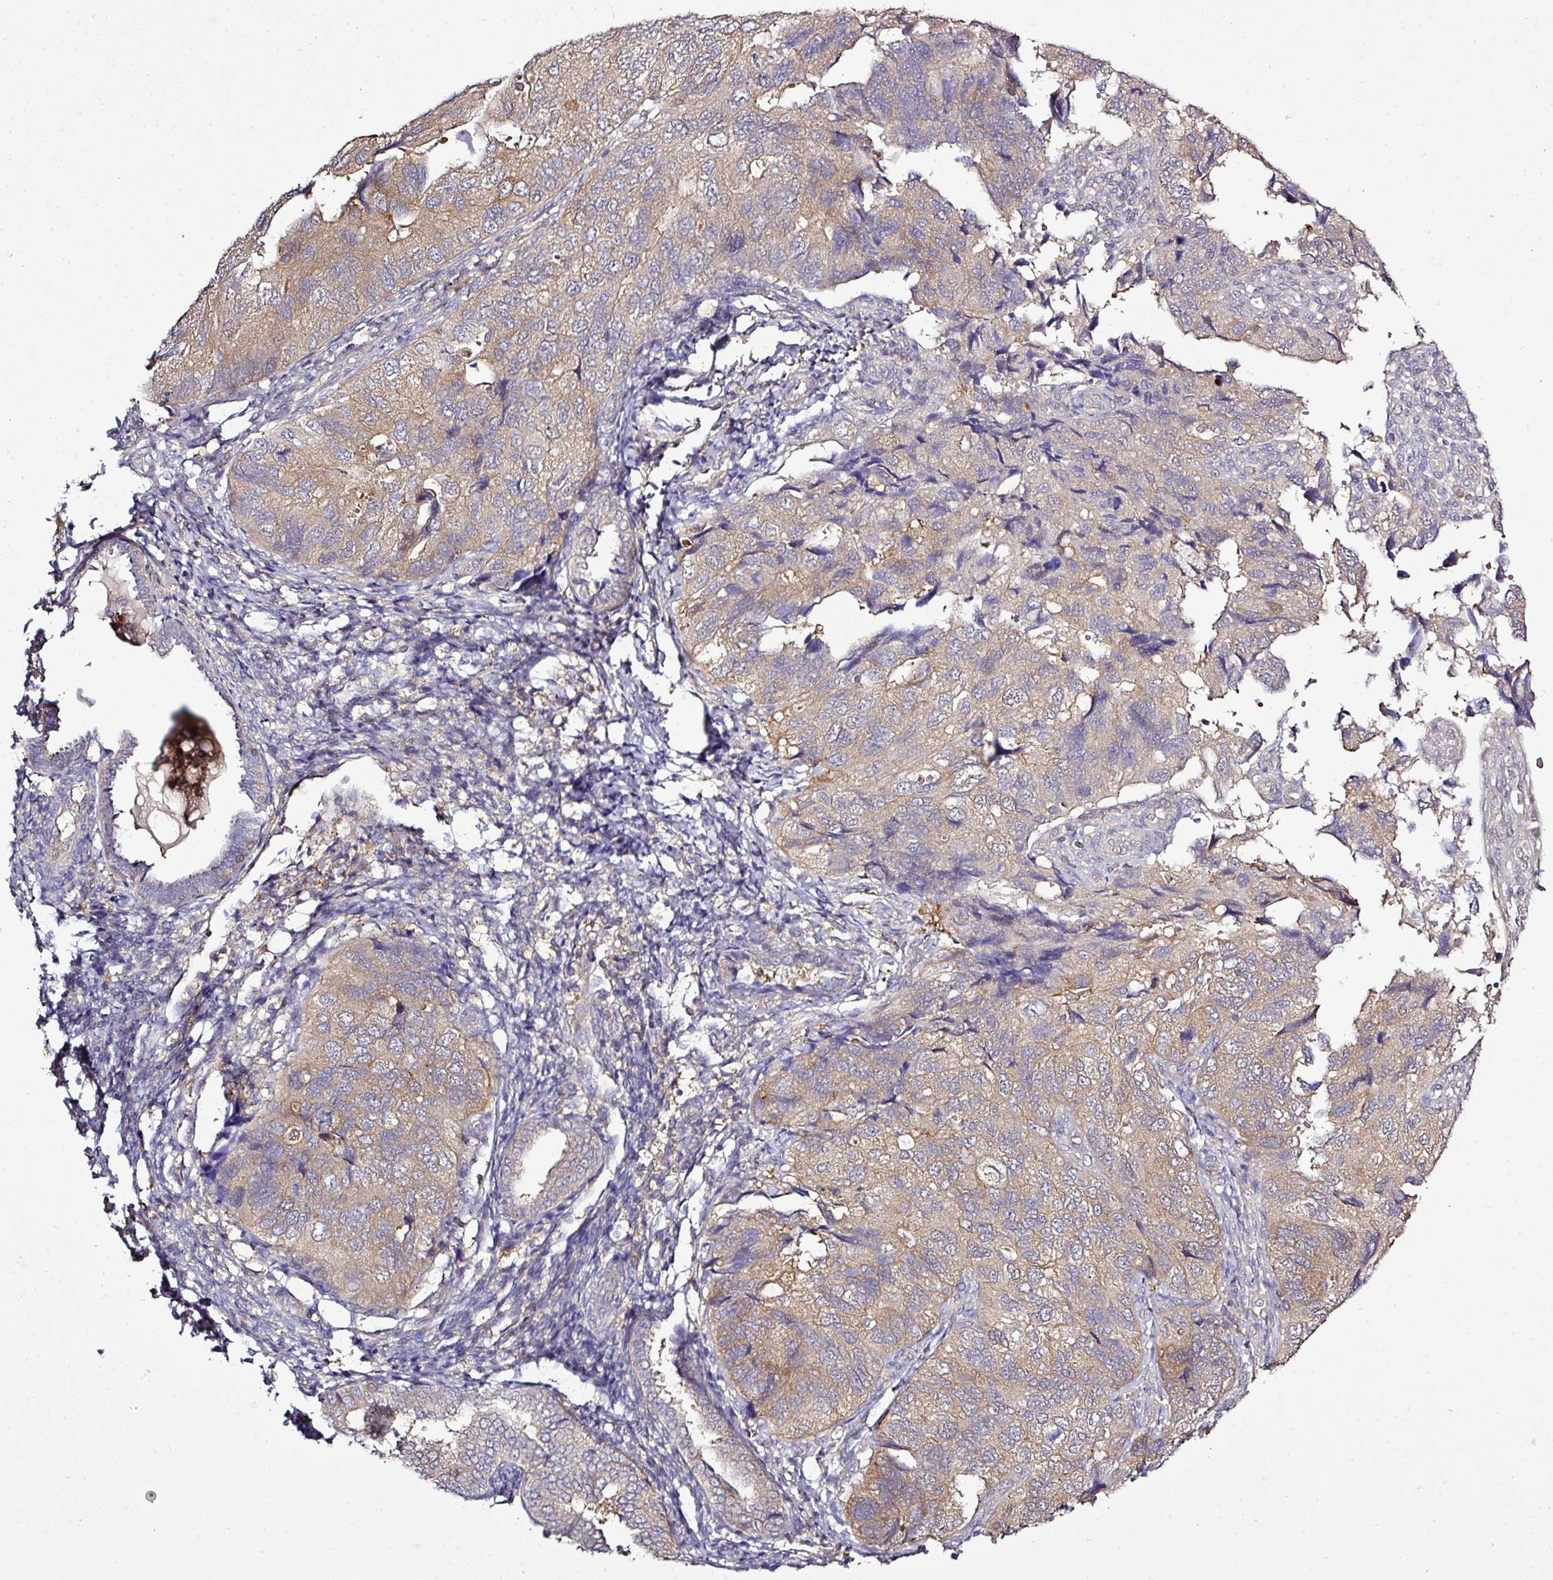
{"staining": {"intensity": "weak", "quantity": "<25%", "location": "cytoplasmic/membranous"}, "tissue": "endometrial cancer", "cell_type": "Tumor cells", "image_type": "cancer", "snomed": [{"axis": "morphology", "description": "Carcinoma, NOS"}, {"axis": "topography", "description": "Uterus"}], "caption": "This is a image of immunohistochemistry staining of carcinoma (endometrial), which shows no expression in tumor cells.", "gene": "TMEM107", "patient": {"sex": "female", "age": 76}}